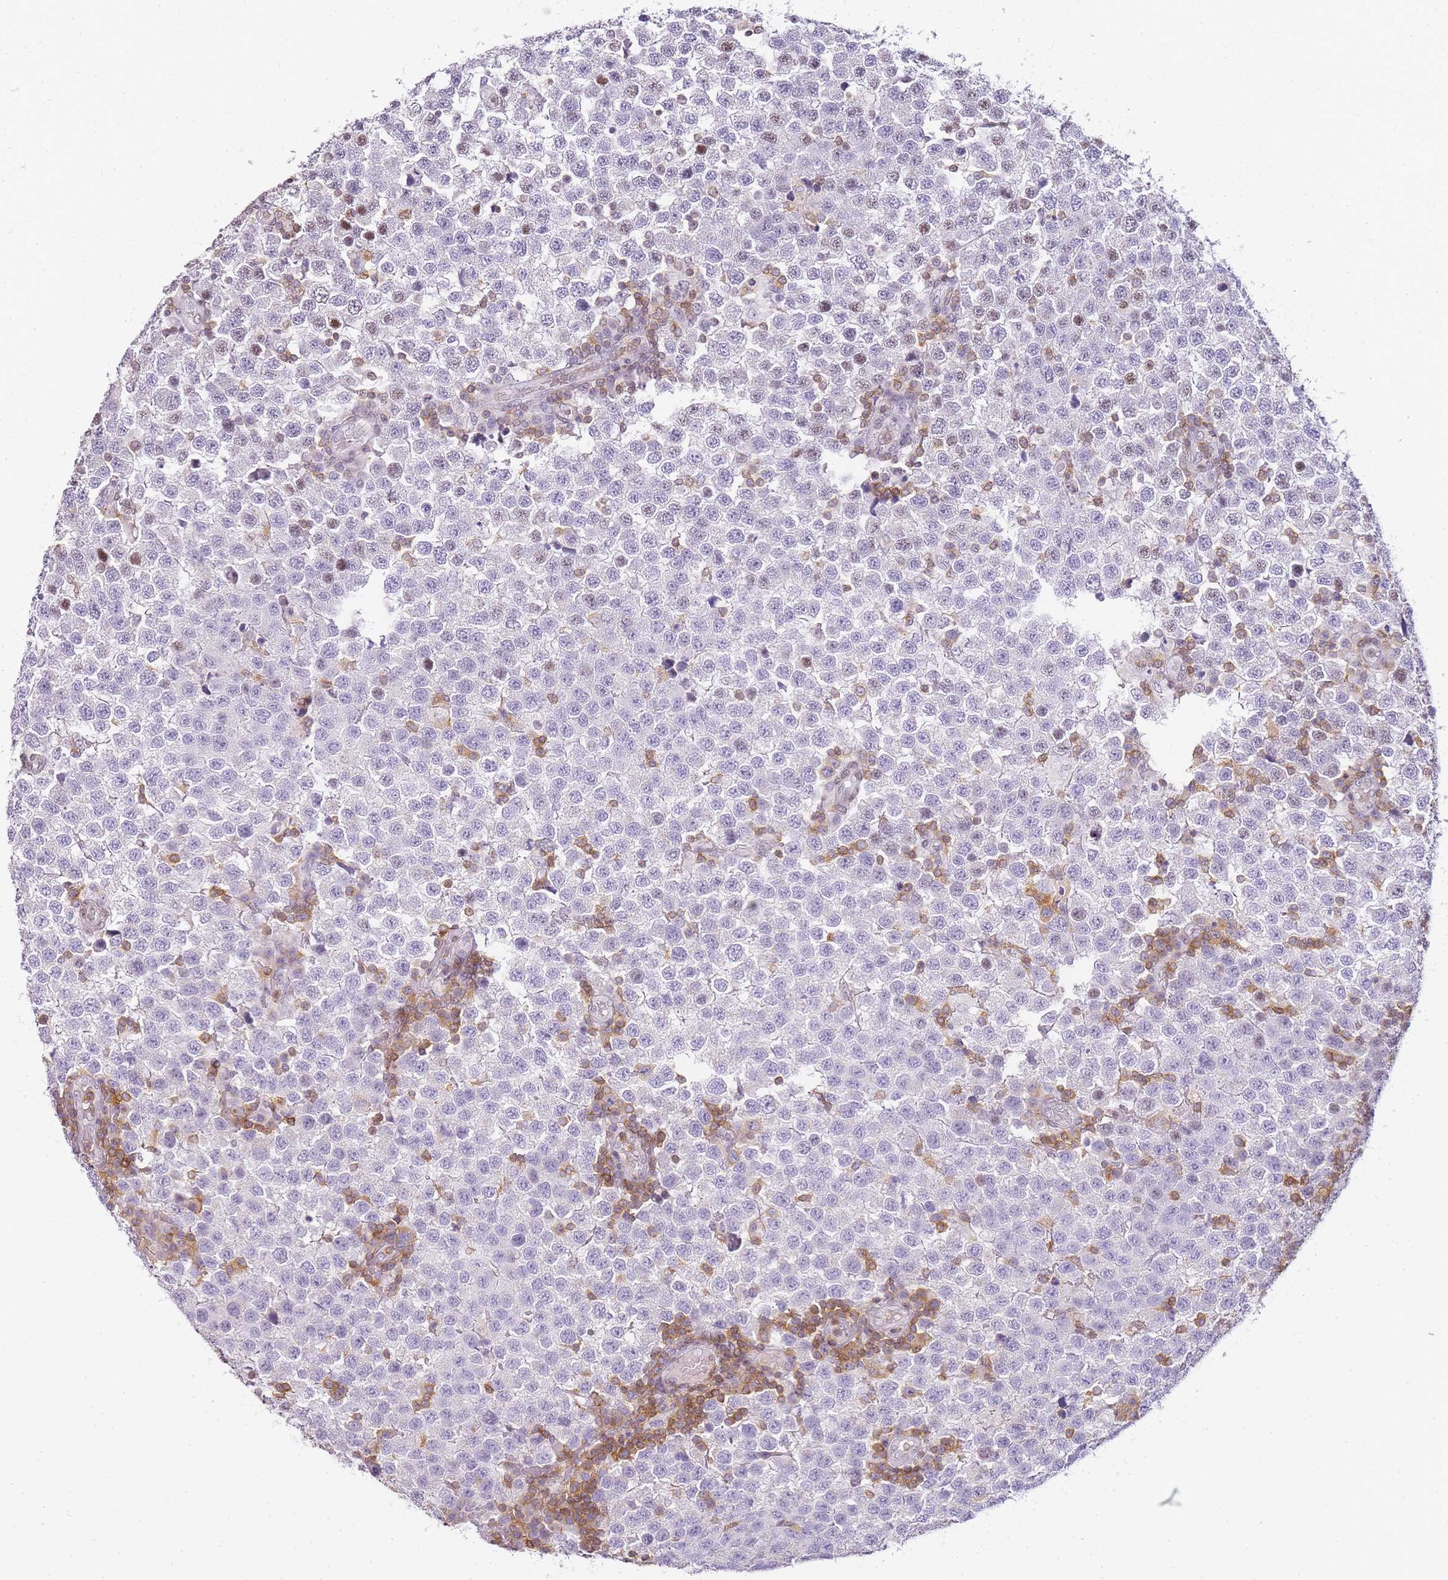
{"staining": {"intensity": "weak", "quantity": "<25%", "location": "nuclear"}, "tissue": "testis cancer", "cell_type": "Tumor cells", "image_type": "cancer", "snomed": [{"axis": "morphology", "description": "Seminoma, NOS"}, {"axis": "topography", "description": "Testis"}], "caption": "A high-resolution micrograph shows immunohistochemistry (IHC) staining of testis cancer (seminoma), which reveals no significant expression in tumor cells.", "gene": "JAKMIP1", "patient": {"sex": "male", "age": 34}}